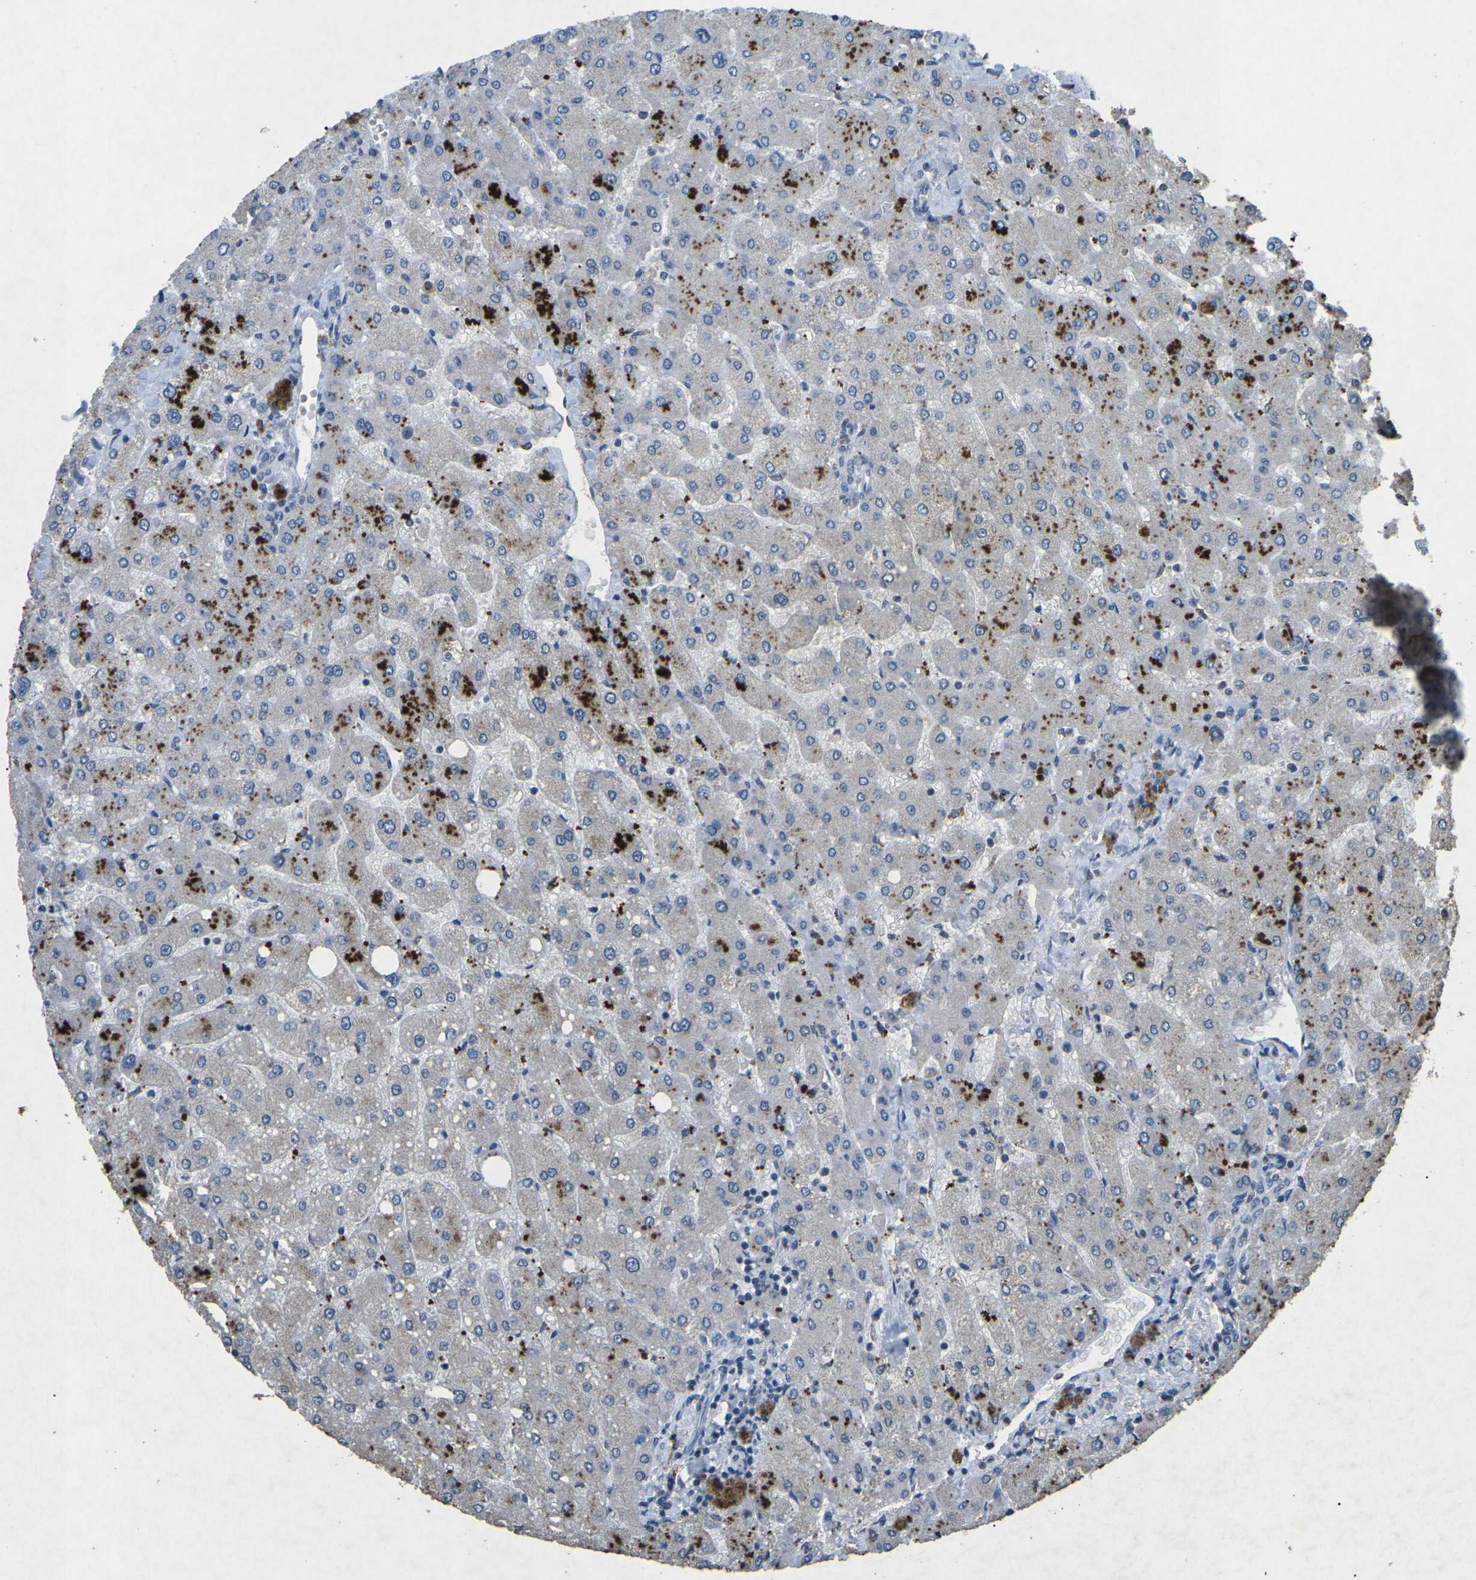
{"staining": {"intensity": "negative", "quantity": "none", "location": "none"}, "tissue": "liver", "cell_type": "Cholangiocytes", "image_type": "normal", "snomed": [{"axis": "morphology", "description": "Normal tissue, NOS"}, {"axis": "topography", "description": "Liver"}], "caption": "Cholangiocytes are negative for protein expression in unremarkable human liver. Brightfield microscopy of immunohistochemistry stained with DAB (3,3'-diaminobenzidine) (brown) and hematoxylin (blue), captured at high magnification.", "gene": "A1BG", "patient": {"sex": "male", "age": 55}}